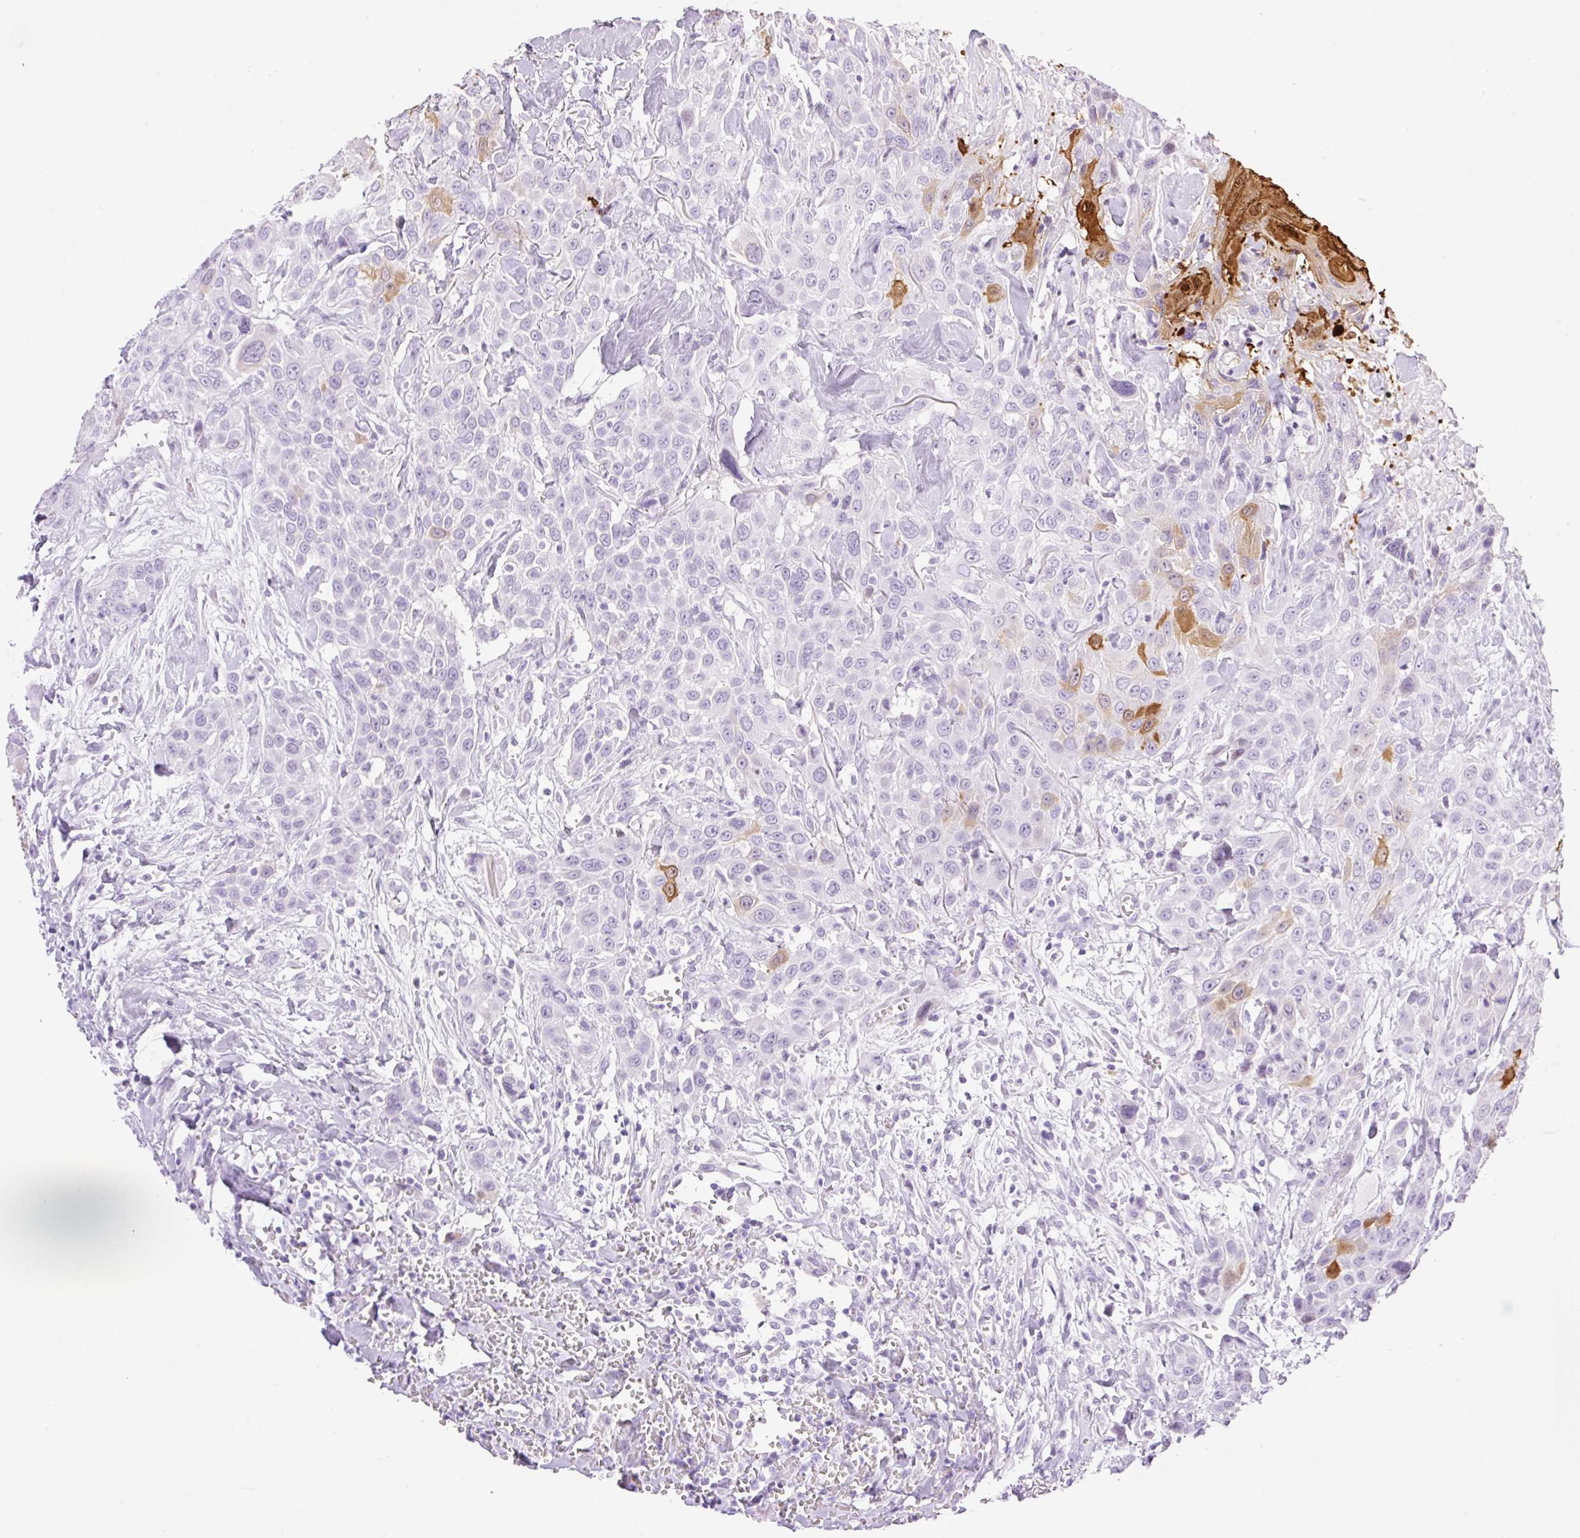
{"staining": {"intensity": "strong", "quantity": "<25%", "location": "cytoplasmic/membranous,nuclear"}, "tissue": "head and neck cancer", "cell_type": "Tumor cells", "image_type": "cancer", "snomed": [{"axis": "morphology", "description": "Squamous cell carcinoma, NOS"}, {"axis": "topography", "description": "Head-Neck"}], "caption": "Immunohistochemical staining of head and neck cancer (squamous cell carcinoma) demonstrates medium levels of strong cytoplasmic/membranous and nuclear positivity in approximately <25% of tumor cells.", "gene": "SPRR4", "patient": {"sex": "male", "age": 81}}